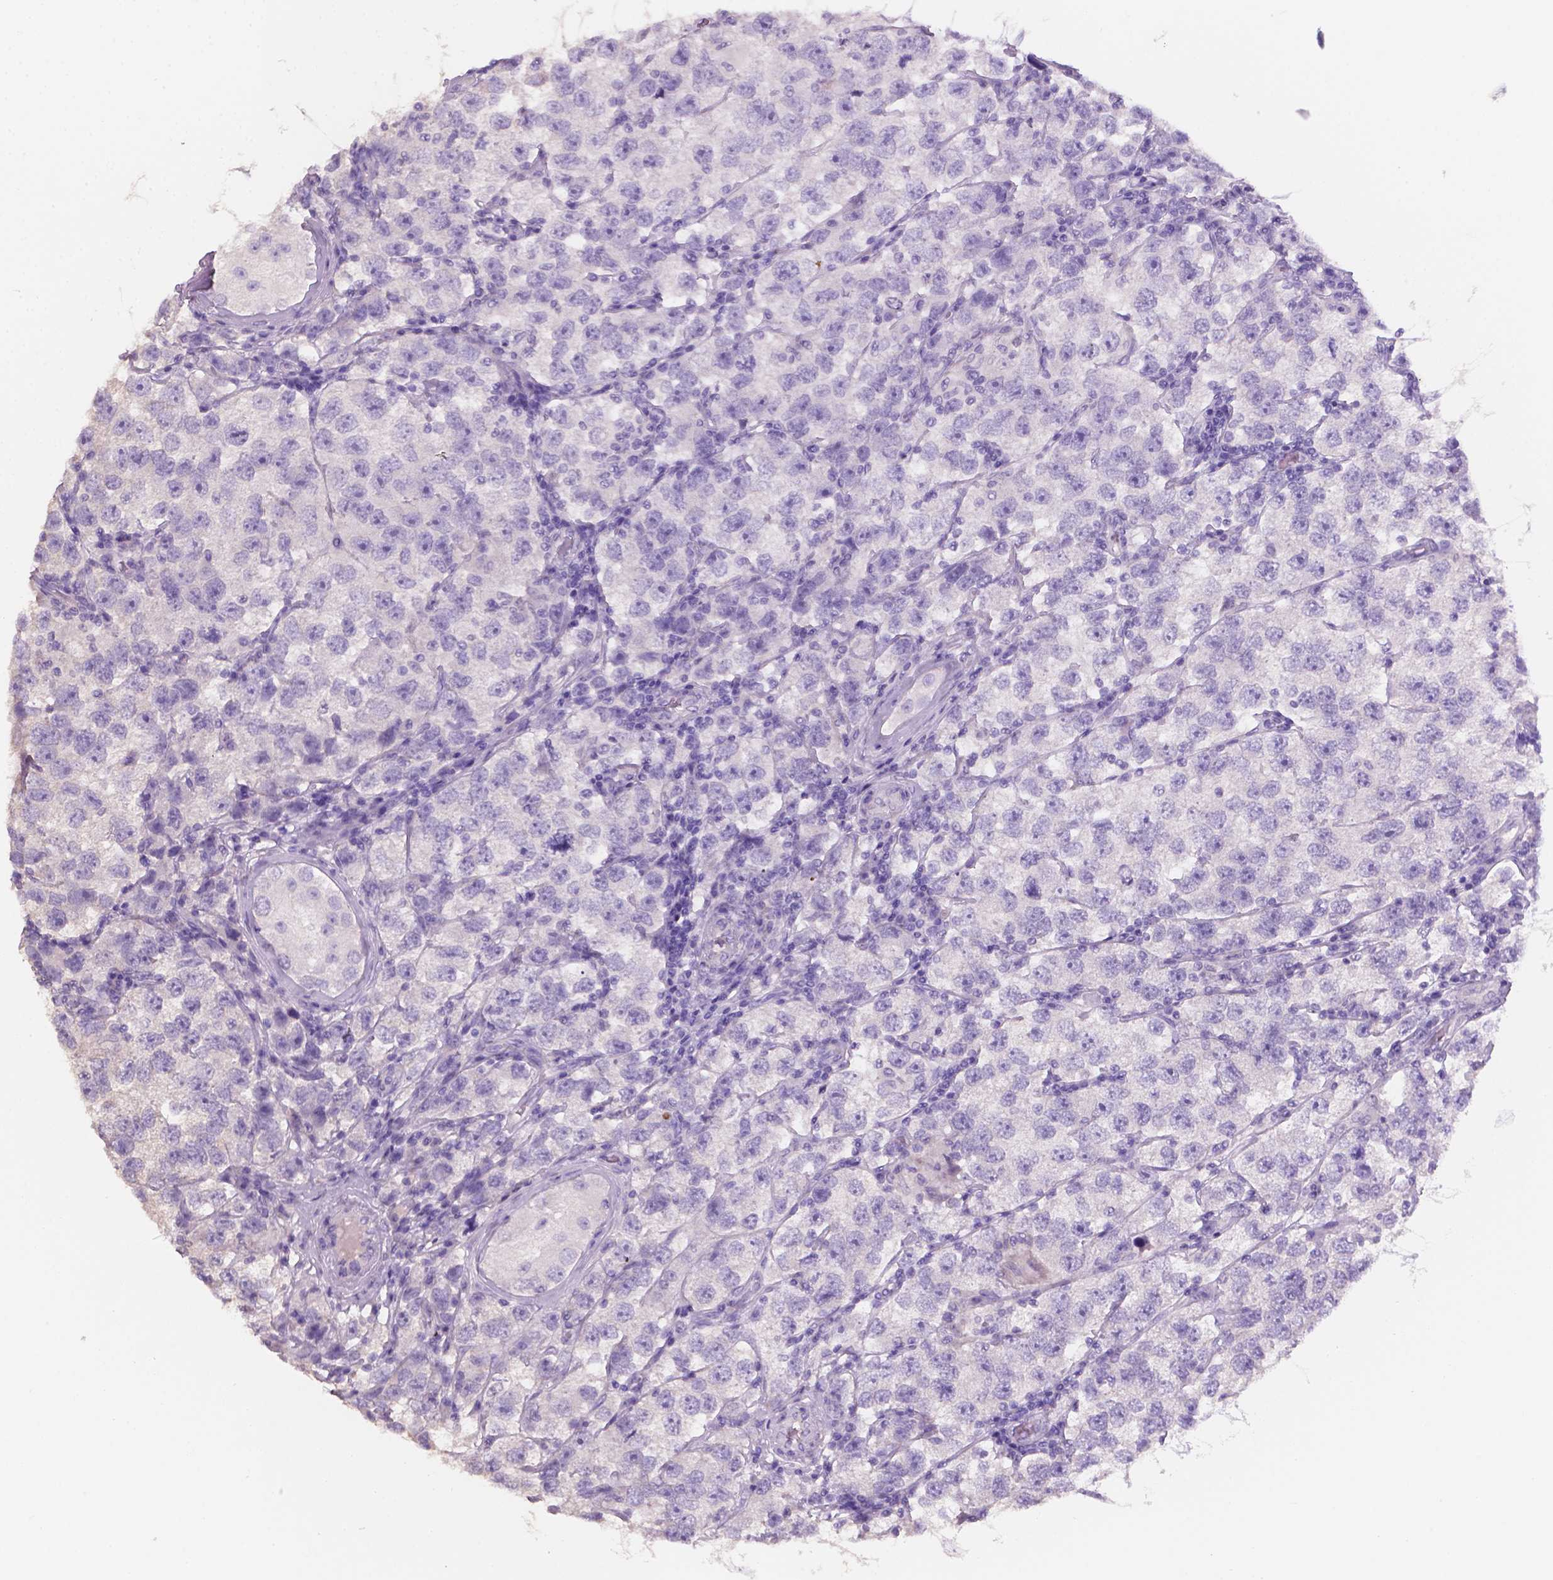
{"staining": {"intensity": "negative", "quantity": "none", "location": "none"}, "tissue": "testis cancer", "cell_type": "Tumor cells", "image_type": "cancer", "snomed": [{"axis": "morphology", "description": "Seminoma, NOS"}, {"axis": "topography", "description": "Testis"}], "caption": "Human testis cancer stained for a protein using immunohistochemistry (IHC) shows no expression in tumor cells.", "gene": "SBSN", "patient": {"sex": "male", "age": 26}}